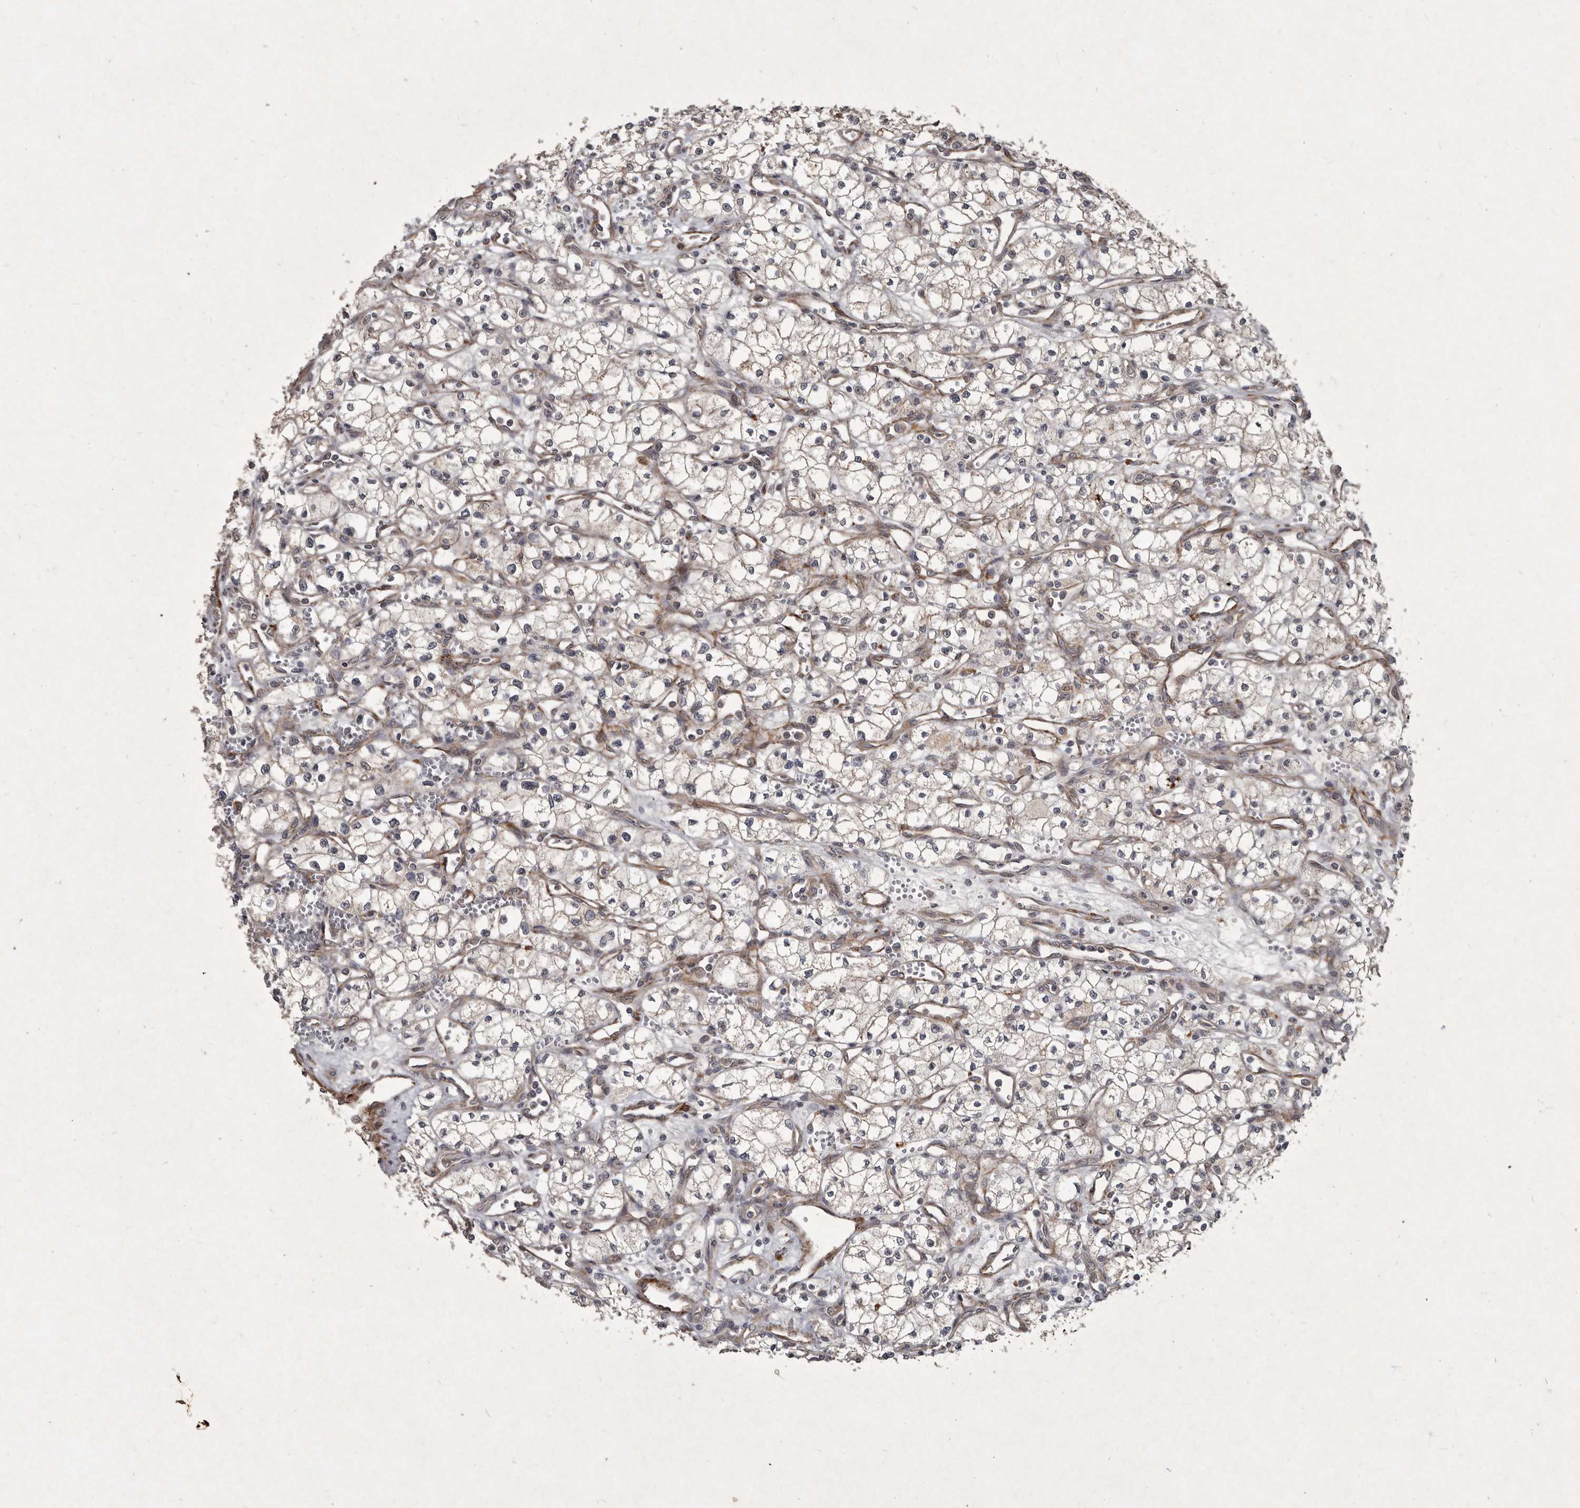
{"staining": {"intensity": "weak", "quantity": ">75%", "location": "cytoplasmic/membranous"}, "tissue": "renal cancer", "cell_type": "Tumor cells", "image_type": "cancer", "snomed": [{"axis": "morphology", "description": "Adenocarcinoma, NOS"}, {"axis": "topography", "description": "Kidney"}], "caption": "High-magnification brightfield microscopy of renal adenocarcinoma stained with DAB (3,3'-diaminobenzidine) (brown) and counterstained with hematoxylin (blue). tumor cells exhibit weak cytoplasmic/membranous expression is seen in approximately>75% of cells. (DAB (3,3'-diaminobenzidine) IHC with brightfield microscopy, high magnification).", "gene": "MRPS15", "patient": {"sex": "male", "age": 59}}